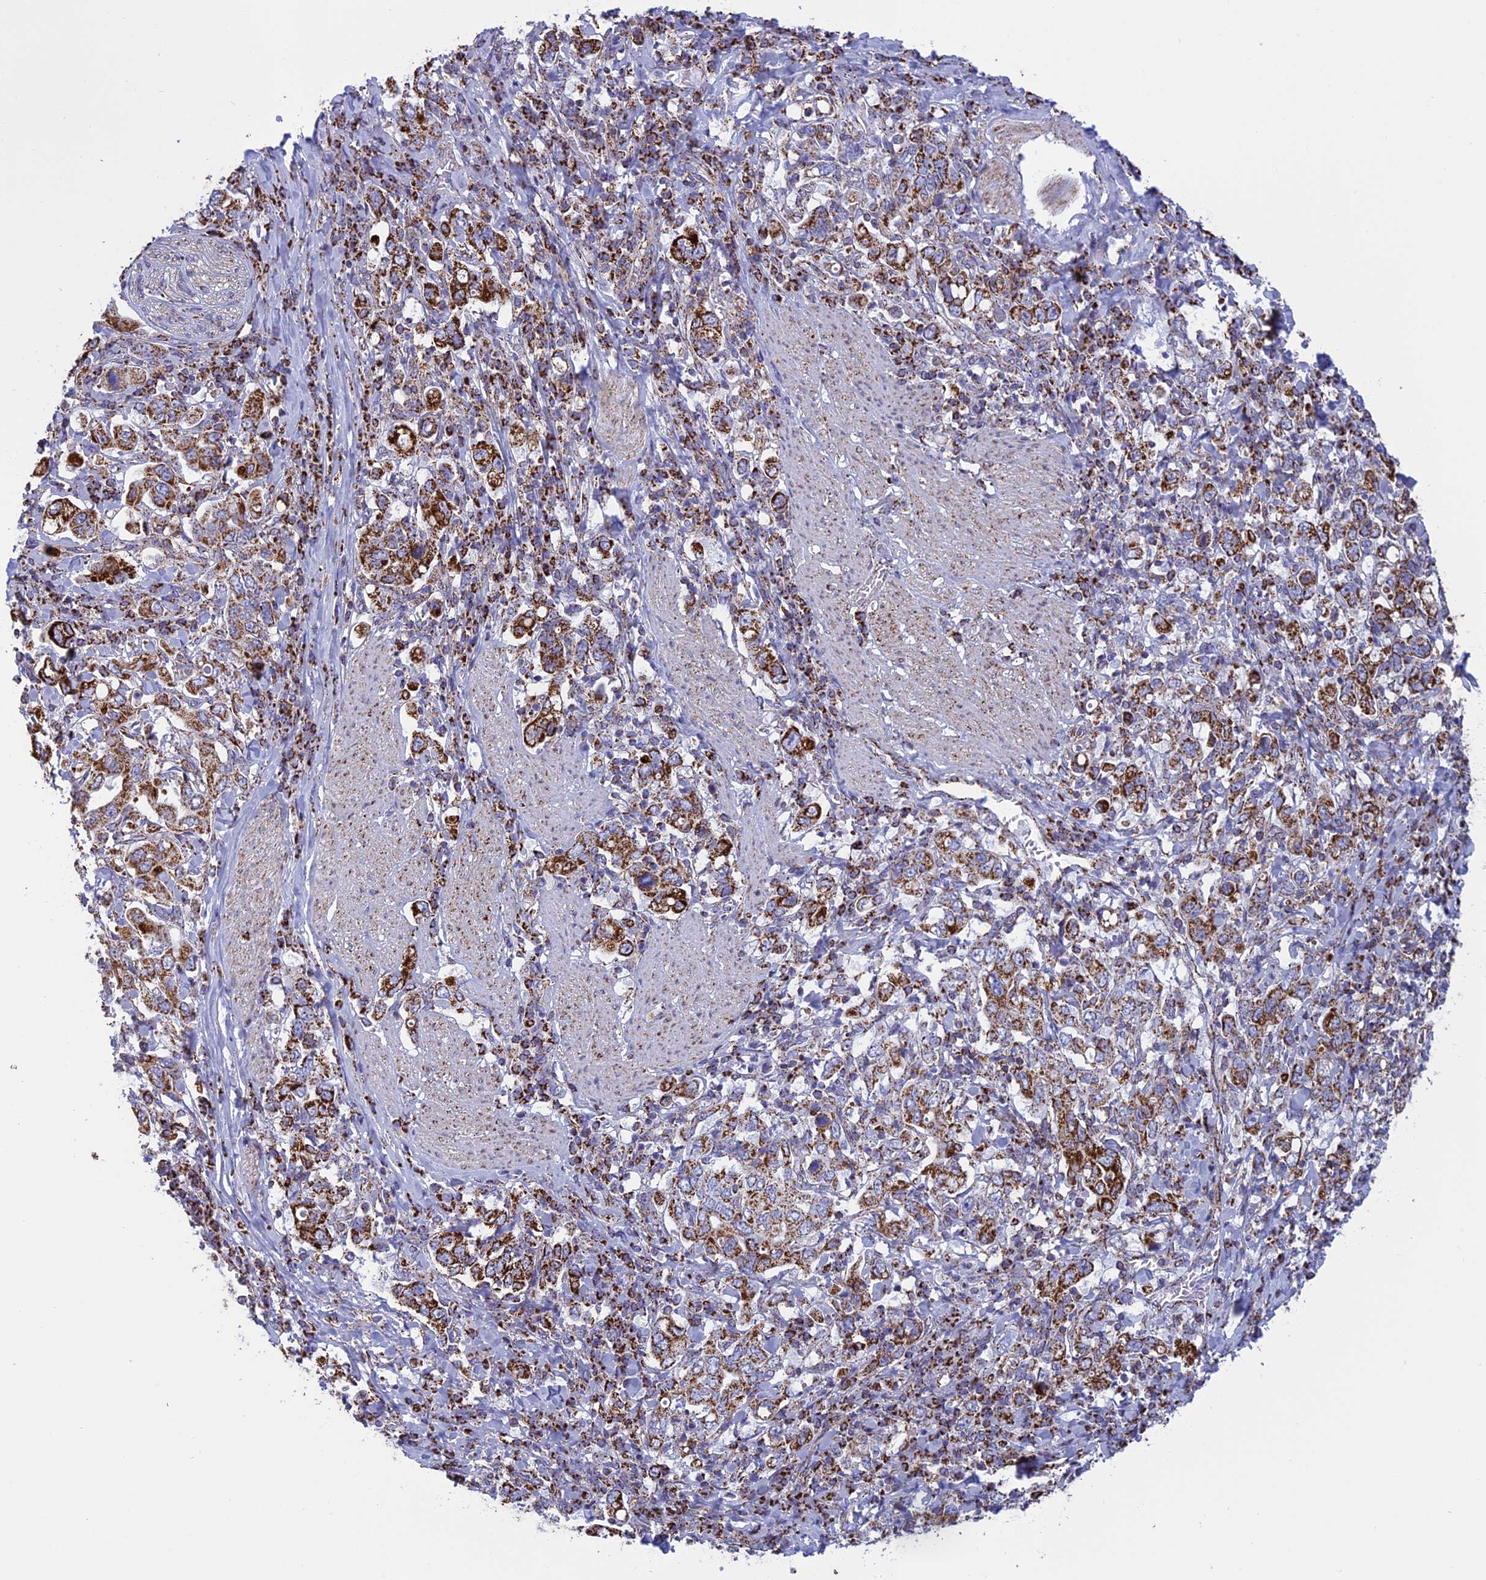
{"staining": {"intensity": "strong", "quantity": ">75%", "location": "cytoplasmic/membranous"}, "tissue": "stomach cancer", "cell_type": "Tumor cells", "image_type": "cancer", "snomed": [{"axis": "morphology", "description": "Adenocarcinoma, NOS"}, {"axis": "topography", "description": "Stomach, upper"}], "caption": "Immunohistochemistry (IHC) (DAB (3,3'-diaminobenzidine)) staining of stomach cancer shows strong cytoplasmic/membranous protein staining in approximately >75% of tumor cells.", "gene": "ISOC2", "patient": {"sex": "male", "age": 62}}